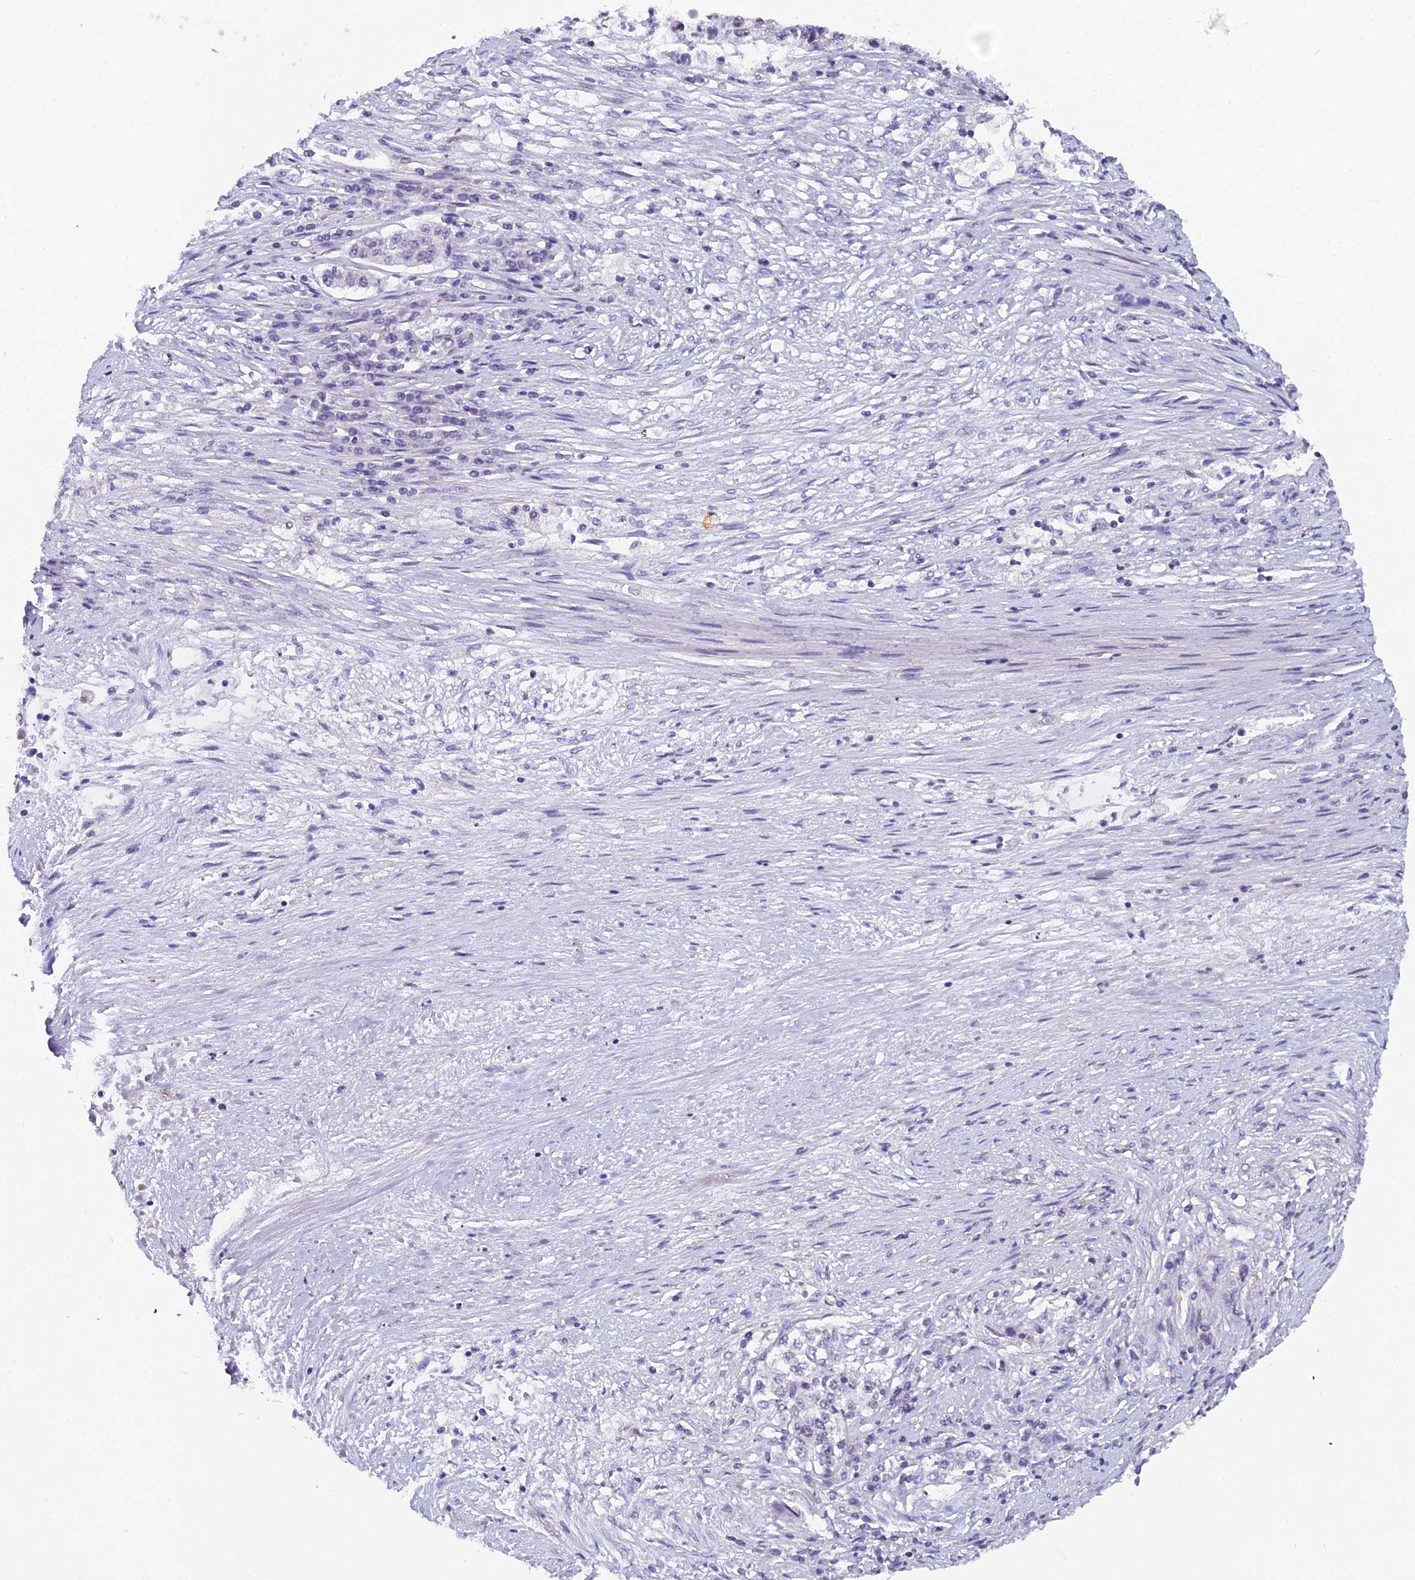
{"staining": {"intensity": "negative", "quantity": "none", "location": "none"}, "tissue": "stomach cancer", "cell_type": "Tumor cells", "image_type": "cancer", "snomed": [{"axis": "morphology", "description": "Adenocarcinoma, NOS"}, {"axis": "topography", "description": "Stomach"}], "caption": "Stomach adenocarcinoma was stained to show a protein in brown. There is no significant positivity in tumor cells.", "gene": "XKR9", "patient": {"sex": "male", "age": 59}}